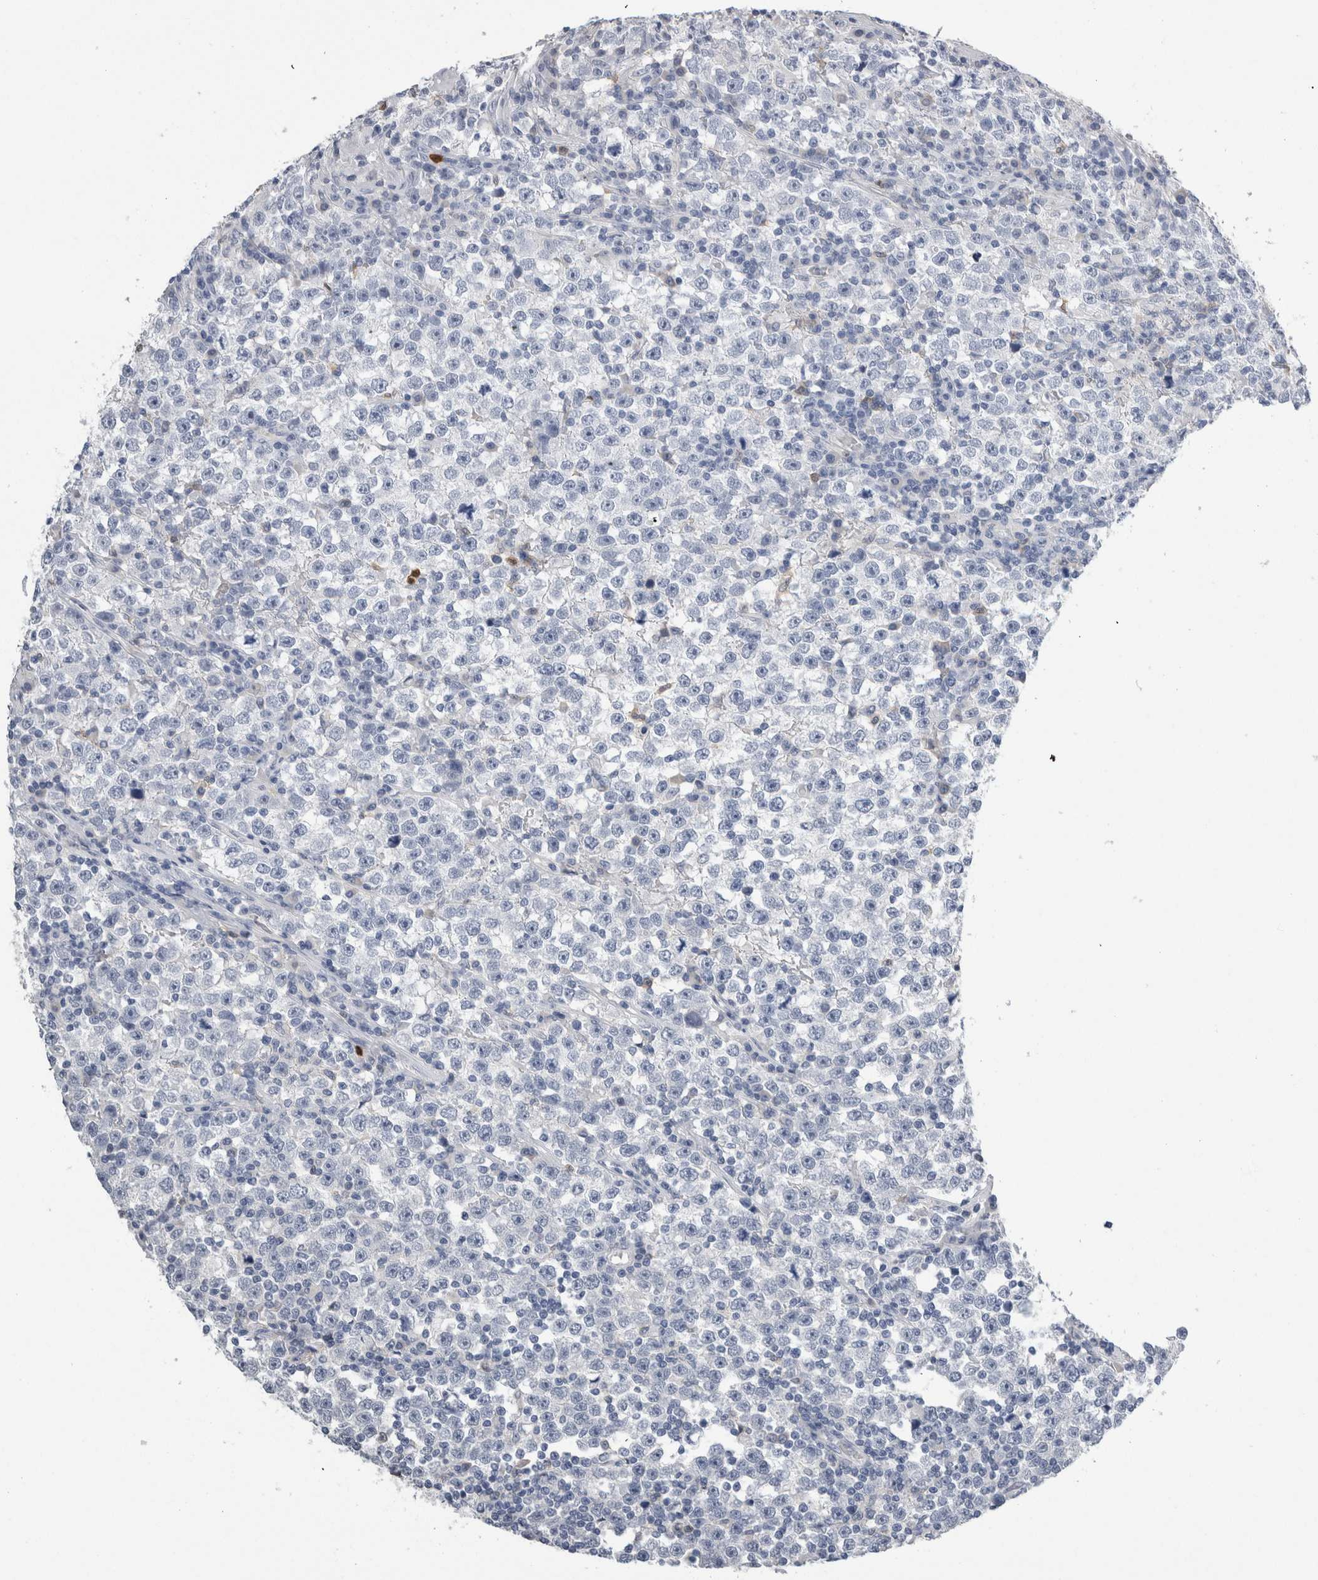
{"staining": {"intensity": "negative", "quantity": "none", "location": "none"}, "tissue": "testis cancer", "cell_type": "Tumor cells", "image_type": "cancer", "snomed": [{"axis": "morphology", "description": "Seminoma, NOS"}, {"axis": "topography", "description": "Testis"}], "caption": "Human testis cancer (seminoma) stained for a protein using IHC demonstrates no expression in tumor cells.", "gene": "S100A12", "patient": {"sex": "male", "age": 43}}